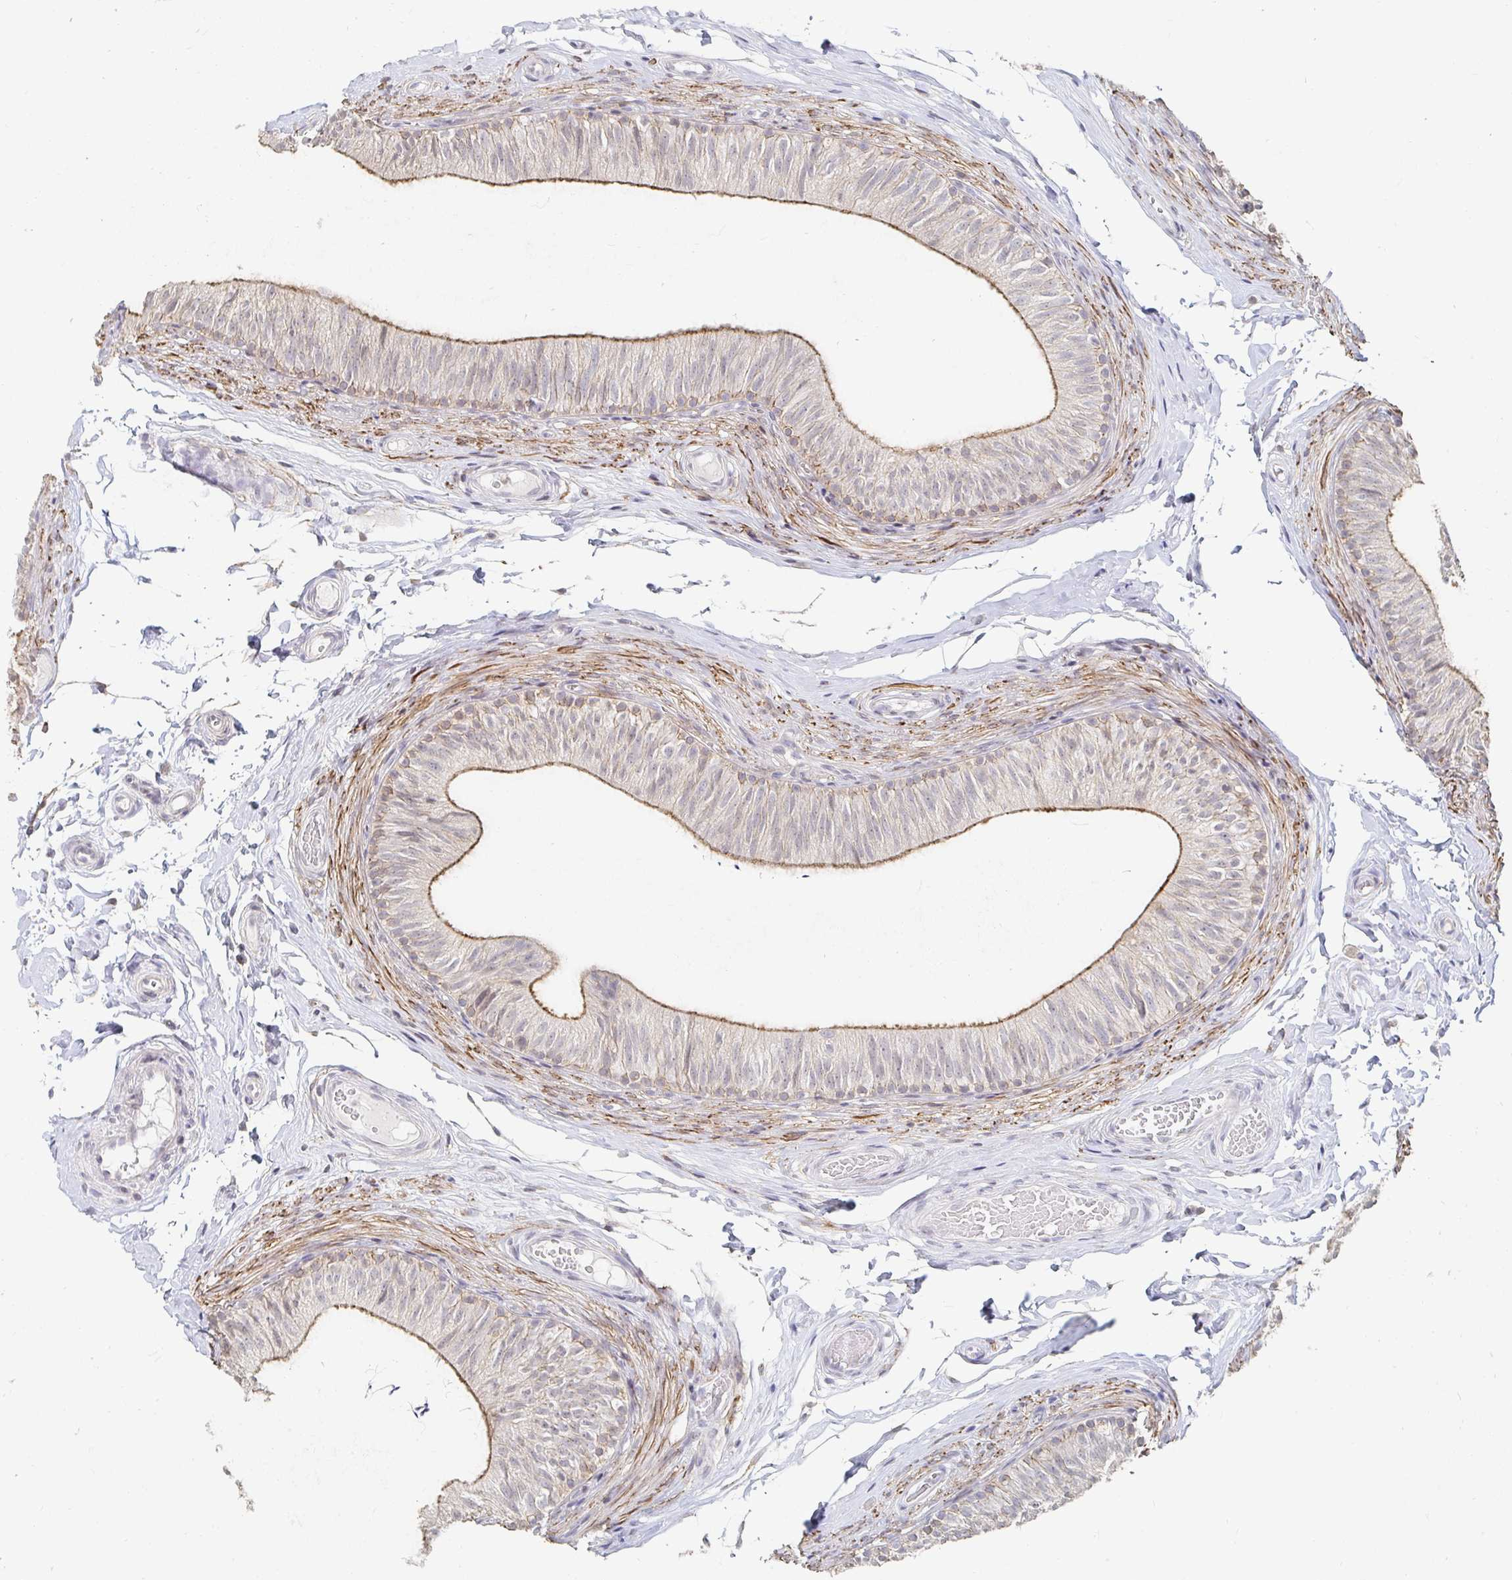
{"staining": {"intensity": "moderate", "quantity": "25%-75%", "location": "cytoplasmic/membranous"}, "tissue": "epididymis", "cell_type": "Glandular cells", "image_type": "normal", "snomed": [{"axis": "morphology", "description": "Normal tissue, NOS"}, {"axis": "topography", "description": "Epididymis, spermatic cord, NOS"}, {"axis": "topography", "description": "Epididymis"}, {"axis": "topography", "description": "Peripheral nerve tissue"}], "caption": "About 25%-75% of glandular cells in unremarkable epididymis reveal moderate cytoplasmic/membranous protein expression as visualized by brown immunohistochemical staining.", "gene": "NME9", "patient": {"sex": "male", "age": 29}}